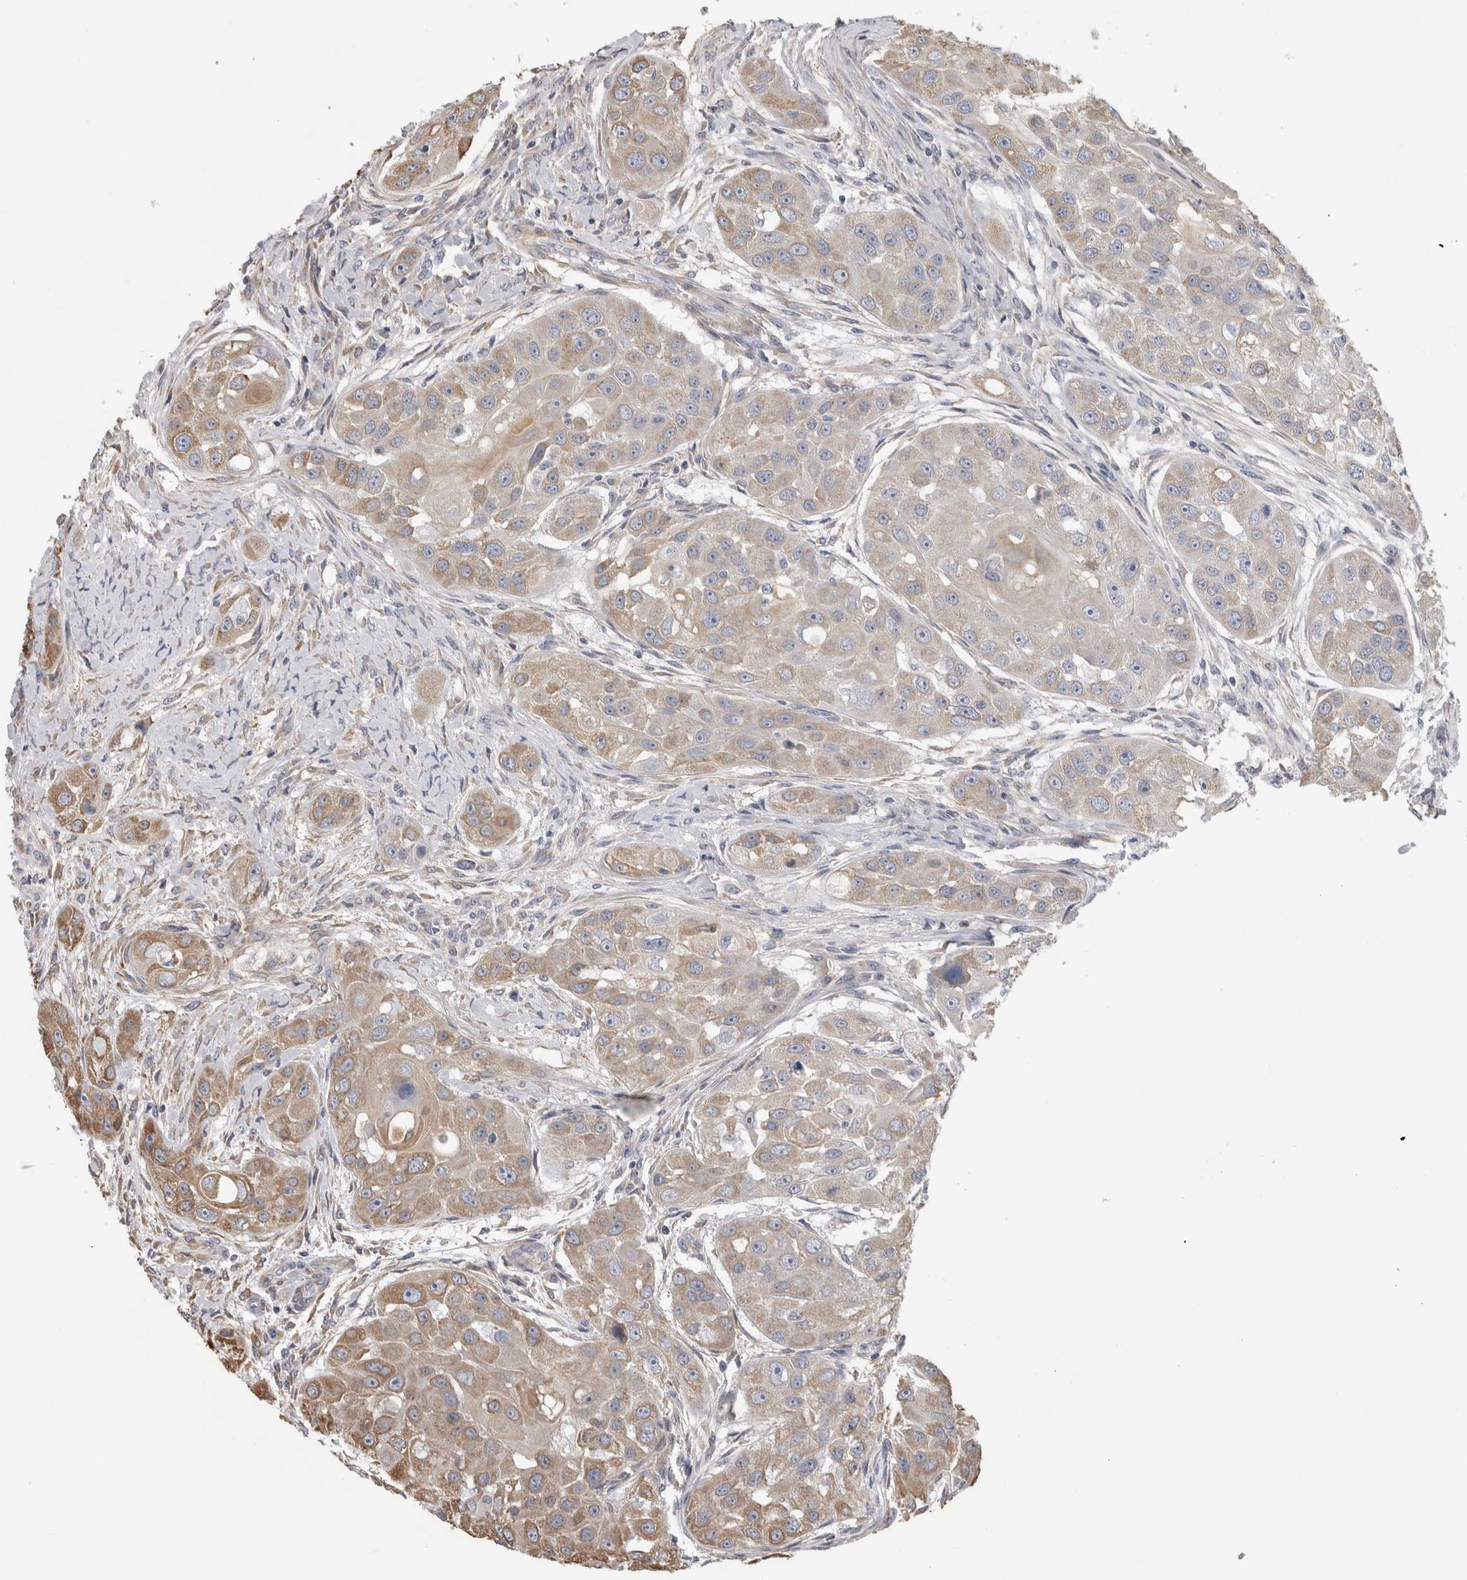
{"staining": {"intensity": "weak", "quantity": "25%-75%", "location": "cytoplasmic/membranous"}, "tissue": "head and neck cancer", "cell_type": "Tumor cells", "image_type": "cancer", "snomed": [{"axis": "morphology", "description": "Normal tissue, NOS"}, {"axis": "morphology", "description": "Squamous cell carcinoma, NOS"}, {"axis": "topography", "description": "Skeletal muscle"}, {"axis": "topography", "description": "Head-Neck"}], "caption": "Immunohistochemistry micrograph of neoplastic tissue: head and neck squamous cell carcinoma stained using immunohistochemistry exhibits low levels of weak protein expression localized specifically in the cytoplasmic/membranous of tumor cells, appearing as a cytoplasmic/membranous brown color.", "gene": "SMAP2", "patient": {"sex": "male", "age": 51}}